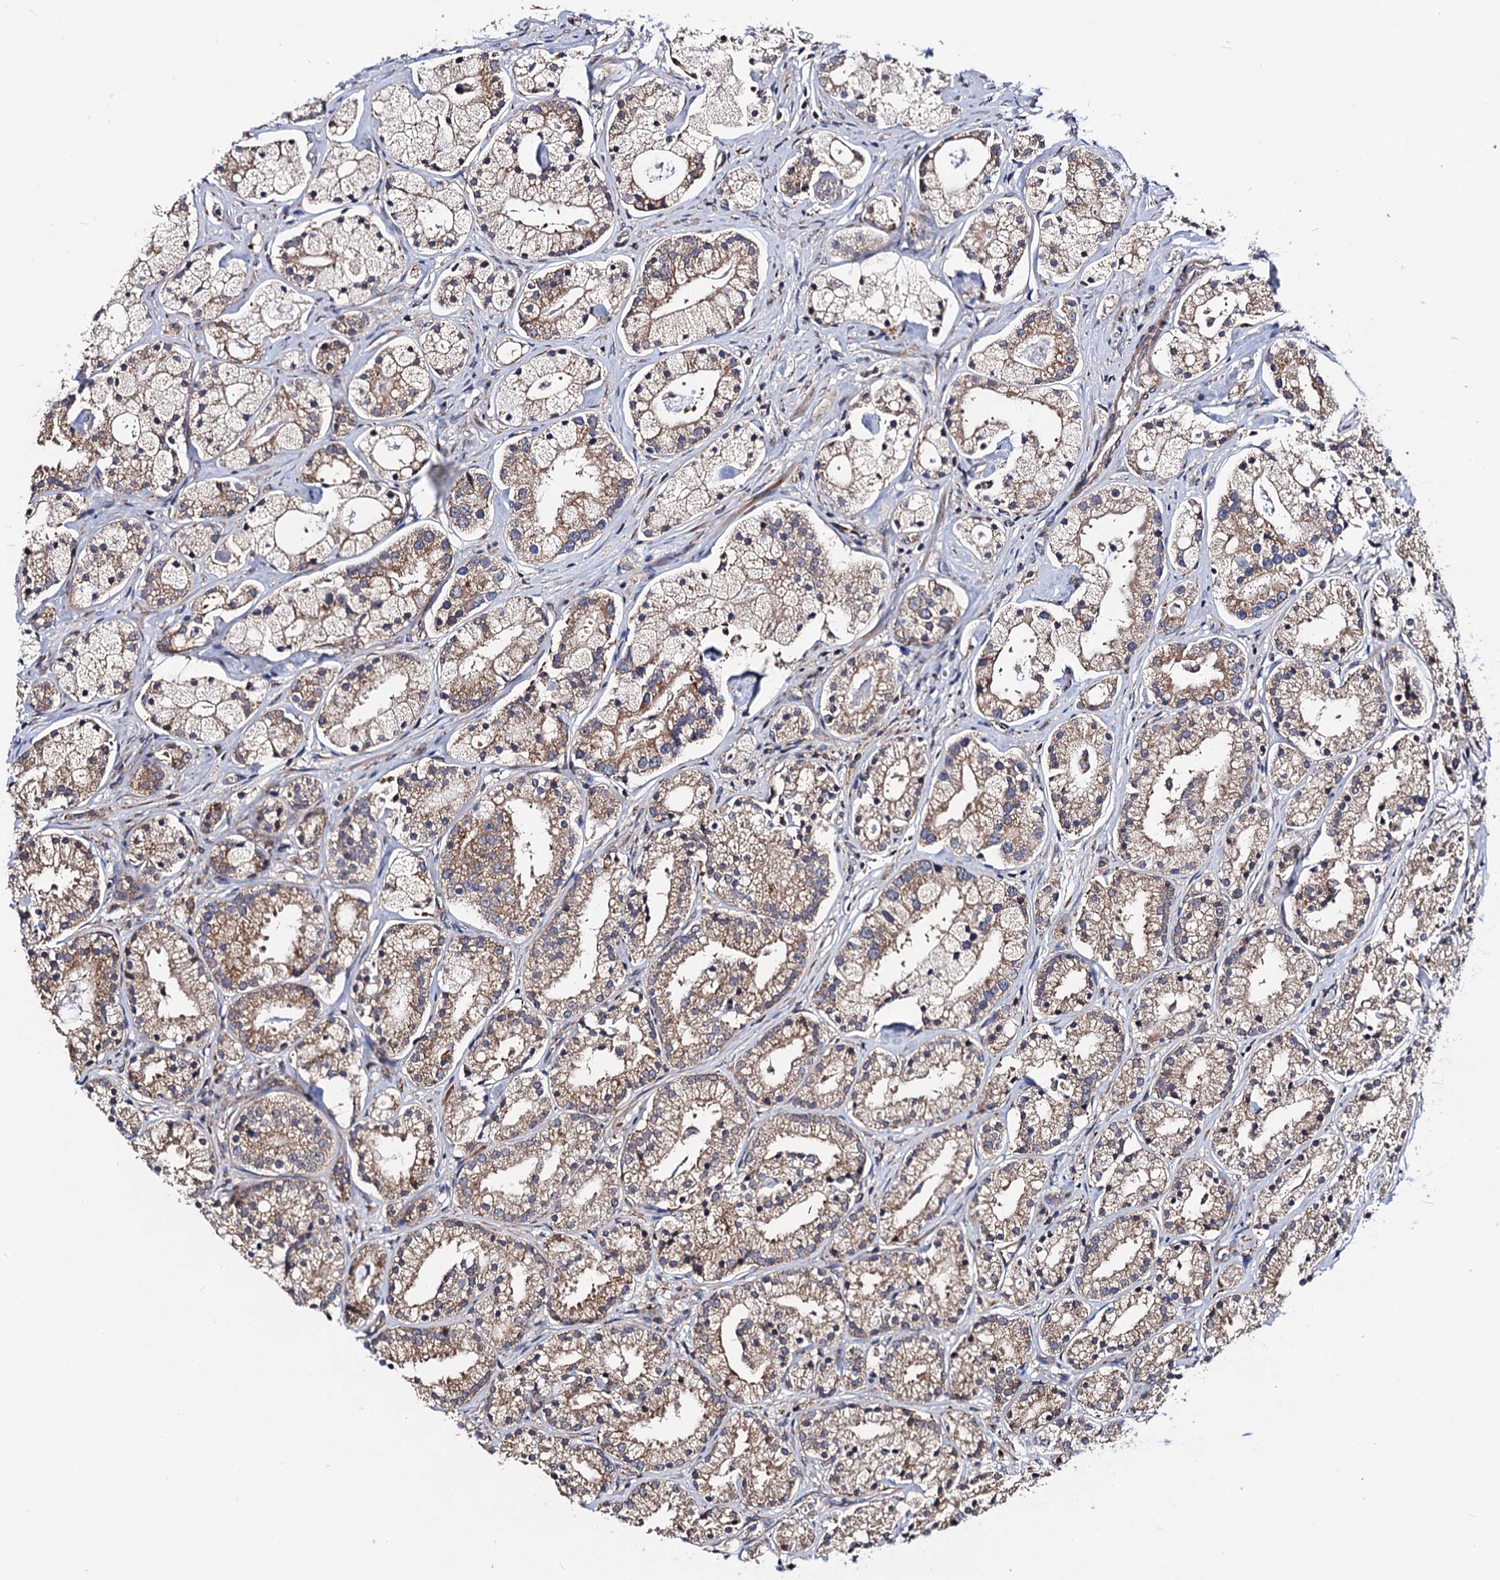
{"staining": {"intensity": "moderate", "quantity": ">75%", "location": "cytoplasmic/membranous"}, "tissue": "prostate cancer", "cell_type": "Tumor cells", "image_type": "cancer", "snomed": [{"axis": "morphology", "description": "Adenocarcinoma, High grade"}, {"axis": "topography", "description": "Prostate"}], "caption": "A micrograph of prostate cancer (high-grade adenocarcinoma) stained for a protein exhibits moderate cytoplasmic/membranous brown staining in tumor cells.", "gene": "DYDC1", "patient": {"sex": "male", "age": 69}}